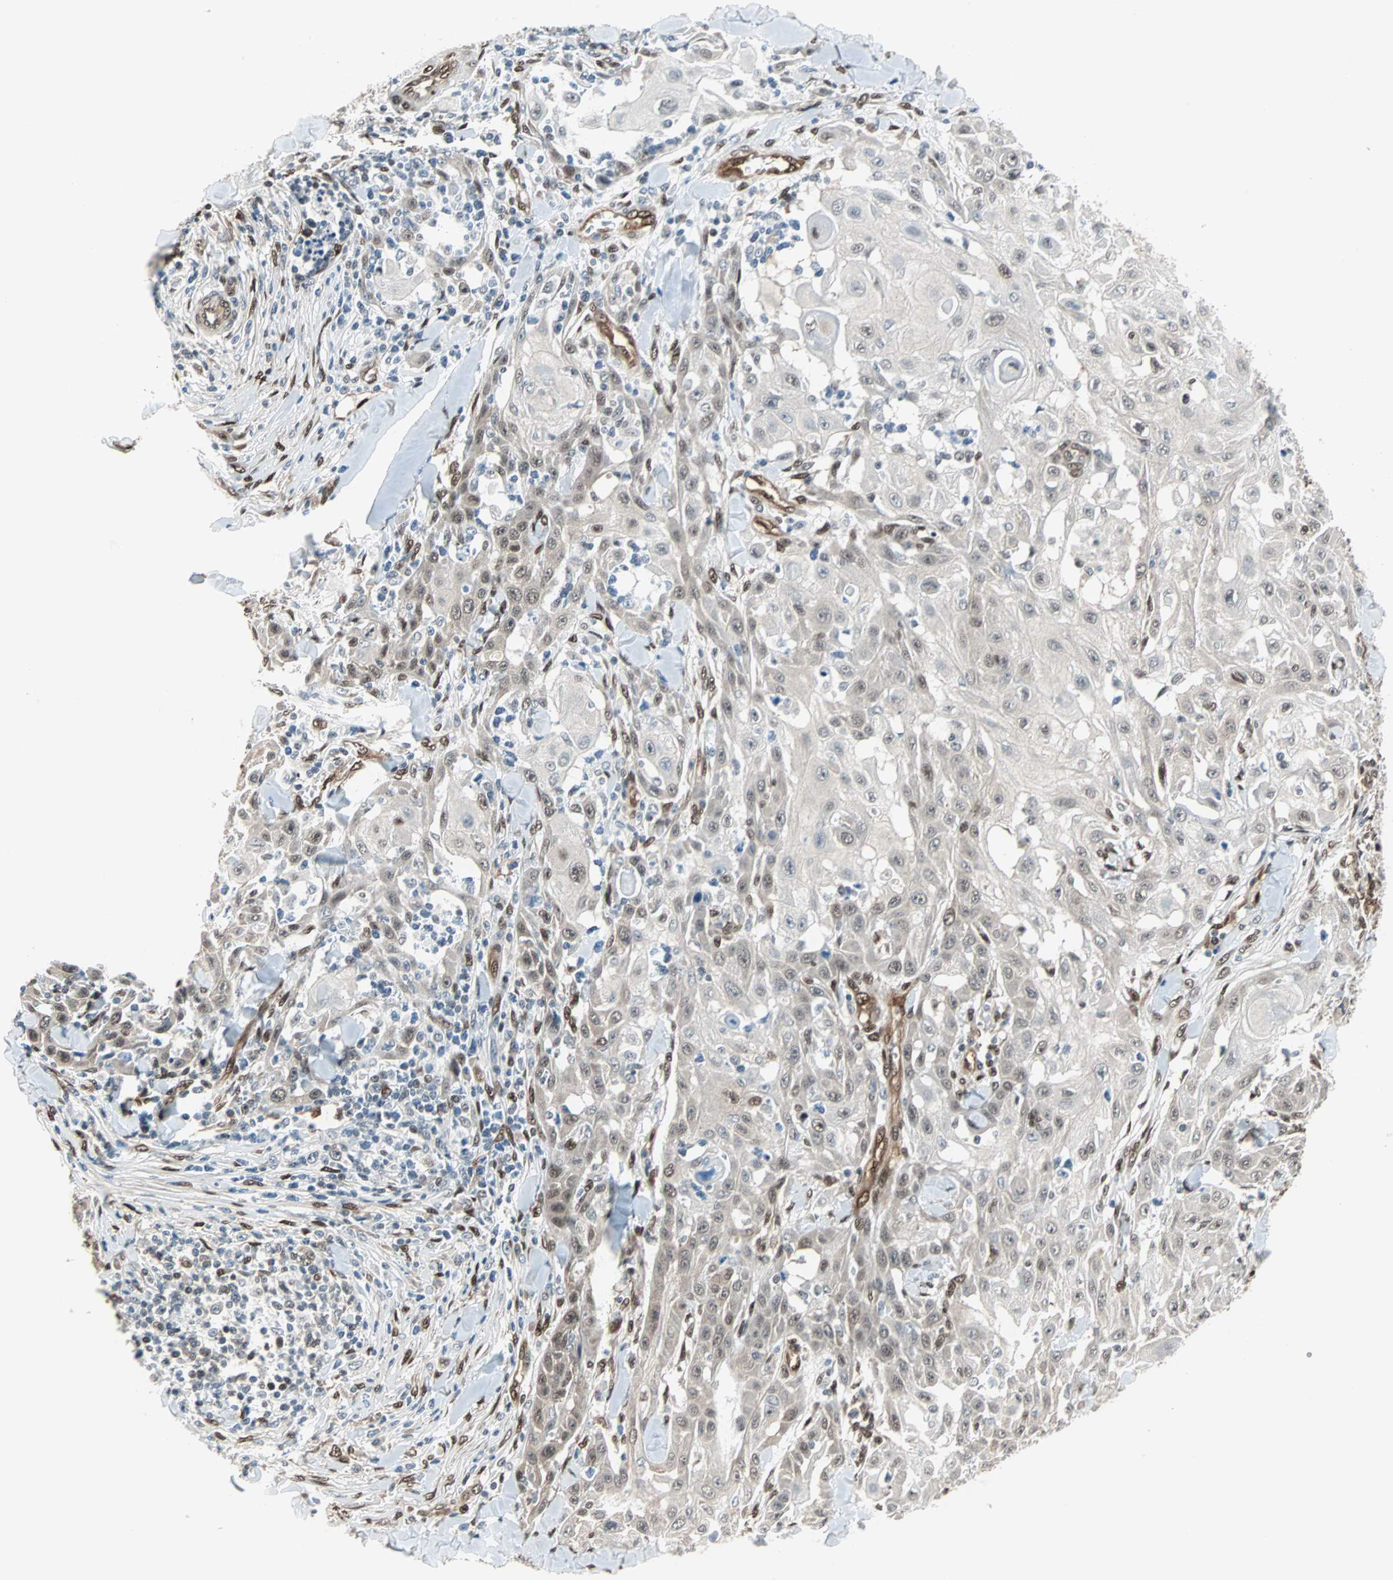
{"staining": {"intensity": "weak", "quantity": "25%-75%", "location": "nuclear"}, "tissue": "skin cancer", "cell_type": "Tumor cells", "image_type": "cancer", "snomed": [{"axis": "morphology", "description": "Squamous cell carcinoma, NOS"}, {"axis": "topography", "description": "Skin"}], "caption": "Skin squamous cell carcinoma stained for a protein reveals weak nuclear positivity in tumor cells. Nuclei are stained in blue.", "gene": "WWTR1", "patient": {"sex": "male", "age": 24}}